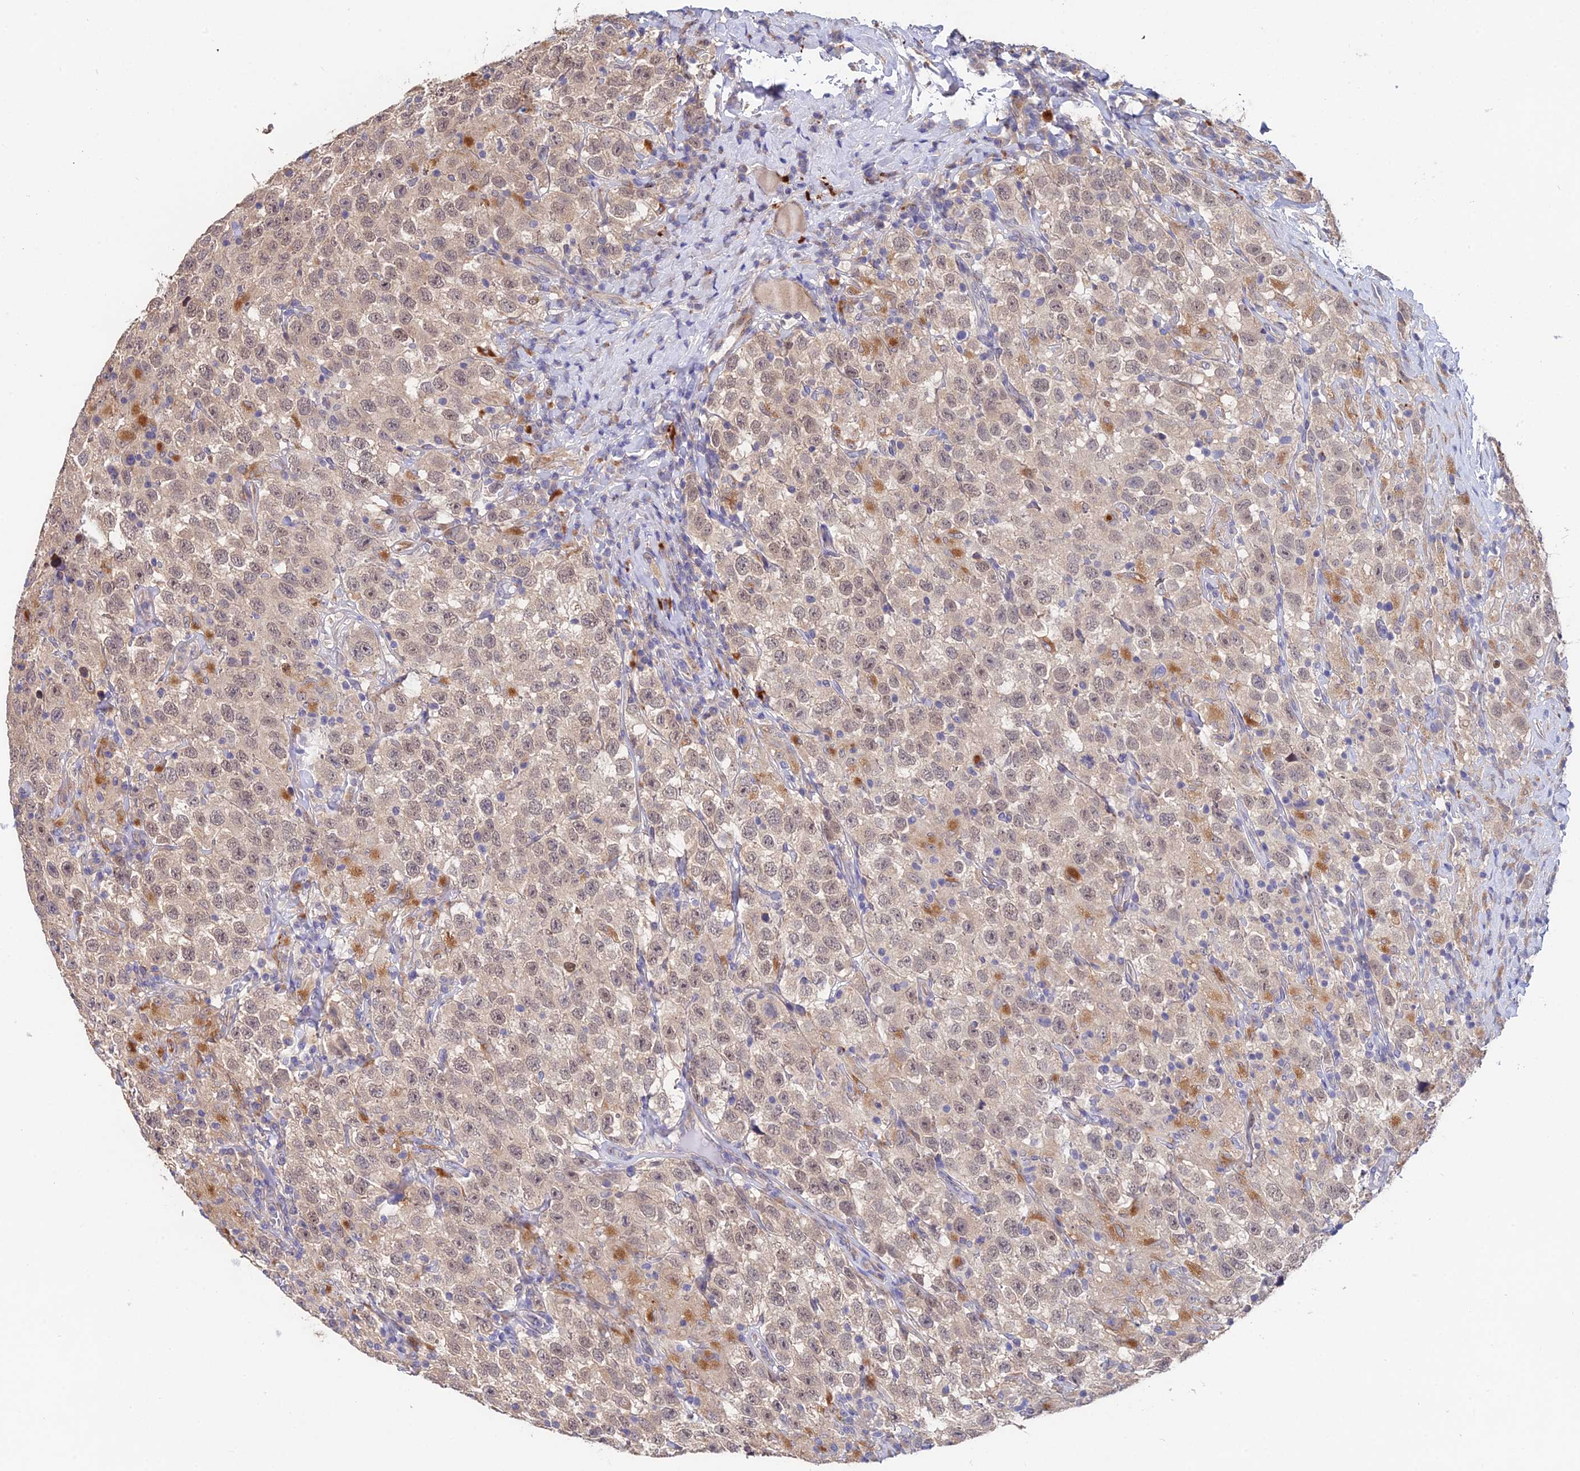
{"staining": {"intensity": "weak", "quantity": "25%-75%", "location": "nuclear"}, "tissue": "testis cancer", "cell_type": "Tumor cells", "image_type": "cancer", "snomed": [{"axis": "morphology", "description": "Seminoma, NOS"}, {"axis": "topography", "description": "Testis"}], "caption": "This photomicrograph shows seminoma (testis) stained with immunohistochemistry (IHC) to label a protein in brown. The nuclear of tumor cells show weak positivity for the protein. Nuclei are counter-stained blue.", "gene": "ACTR5", "patient": {"sex": "male", "age": 41}}